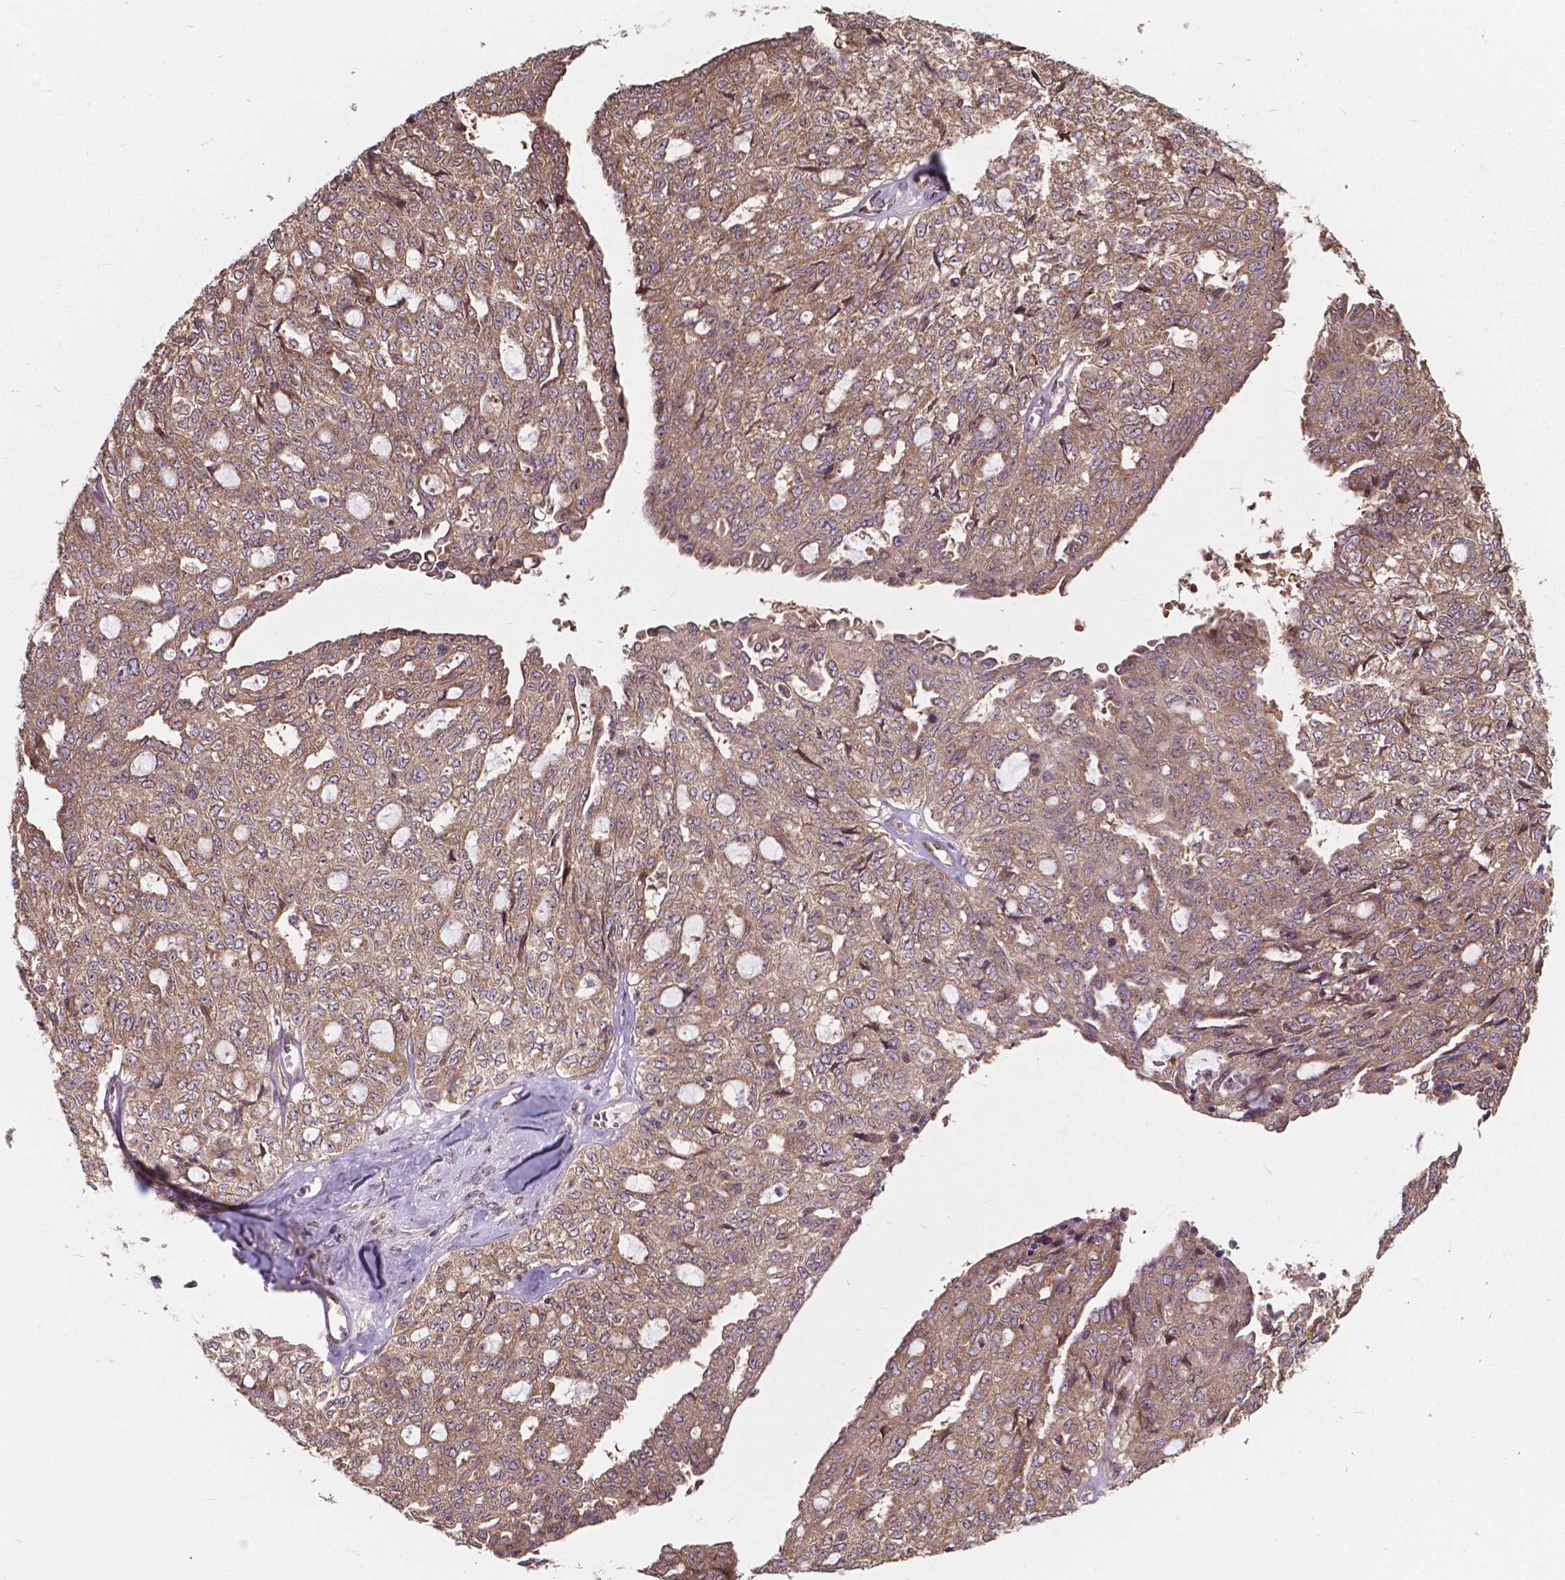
{"staining": {"intensity": "weak", "quantity": ">75%", "location": "cytoplasmic/membranous"}, "tissue": "ovarian cancer", "cell_type": "Tumor cells", "image_type": "cancer", "snomed": [{"axis": "morphology", "description": "Cystadenocarcinoma, serous, NOS"}, {"axis": "topography", "description": "Ovary"}], "caption": "Immunohistochemical staining of ovarian cancer (serous cystadenocarcinoma) demonstrates low levels of weak cytoplasmic/membranous staining in about >75% of tumor cells.", "gene": "MRPL33", "patient": {"sex": "female", "age": 71}}